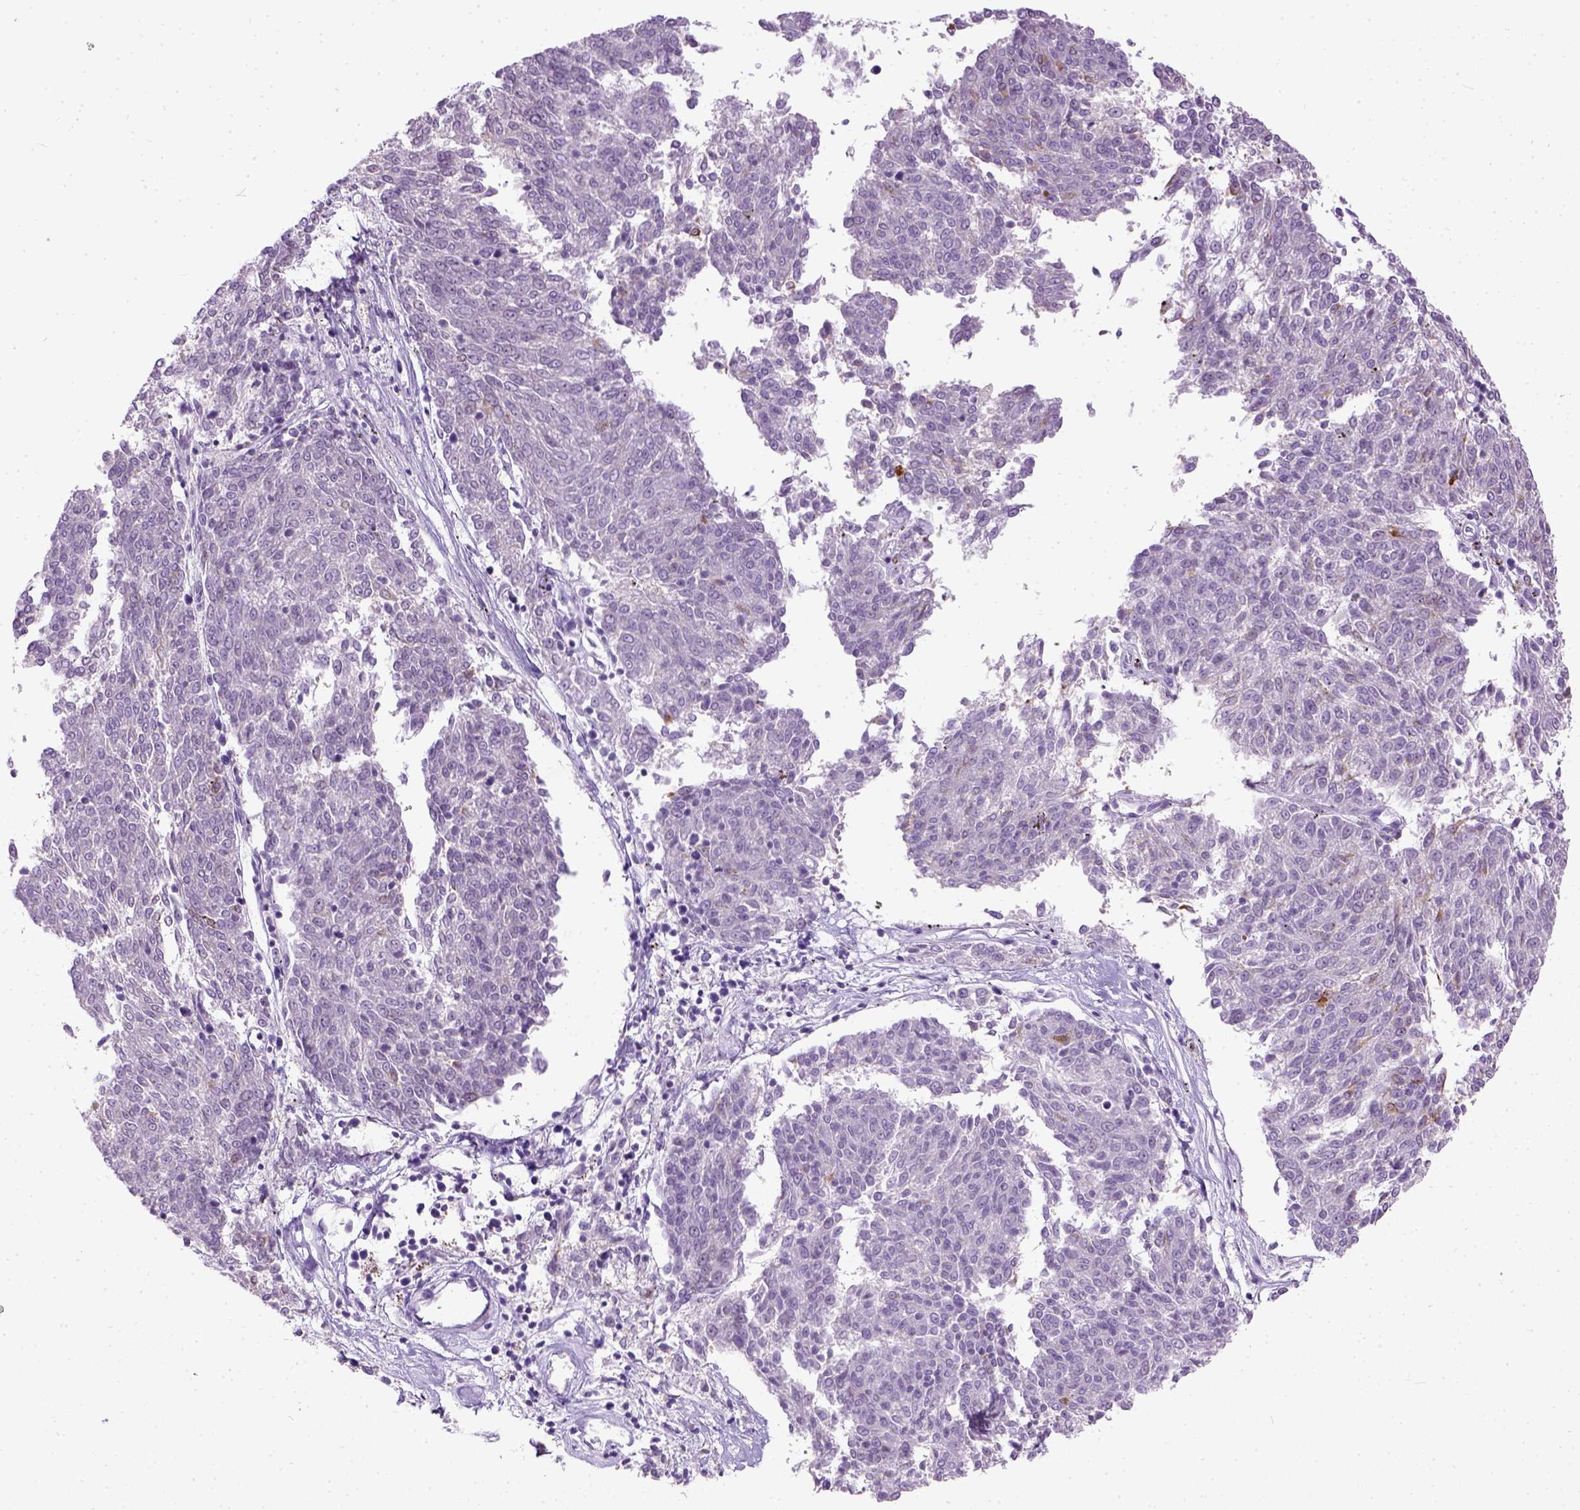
{"staining": {"intensity": "weak", "quantity": "<25%", "location": "cytoplasmic/membranous"}, "tissue": "melanoma", "cell_type": "Tumor cells", "image_type": "cancer", "snomed": [{"axis": "morphology", "description": "Malignant melanoma, NOS"}, {"axis": "topography", "description": "Skin"}], "caption": "DAB (3,3'-diaminobenzidine) immunohistochemical staining of melanoma shows no significant positivity in tumor cells.", "gene": "MAPT", "patient": {"sex": "female", "age": 72}}